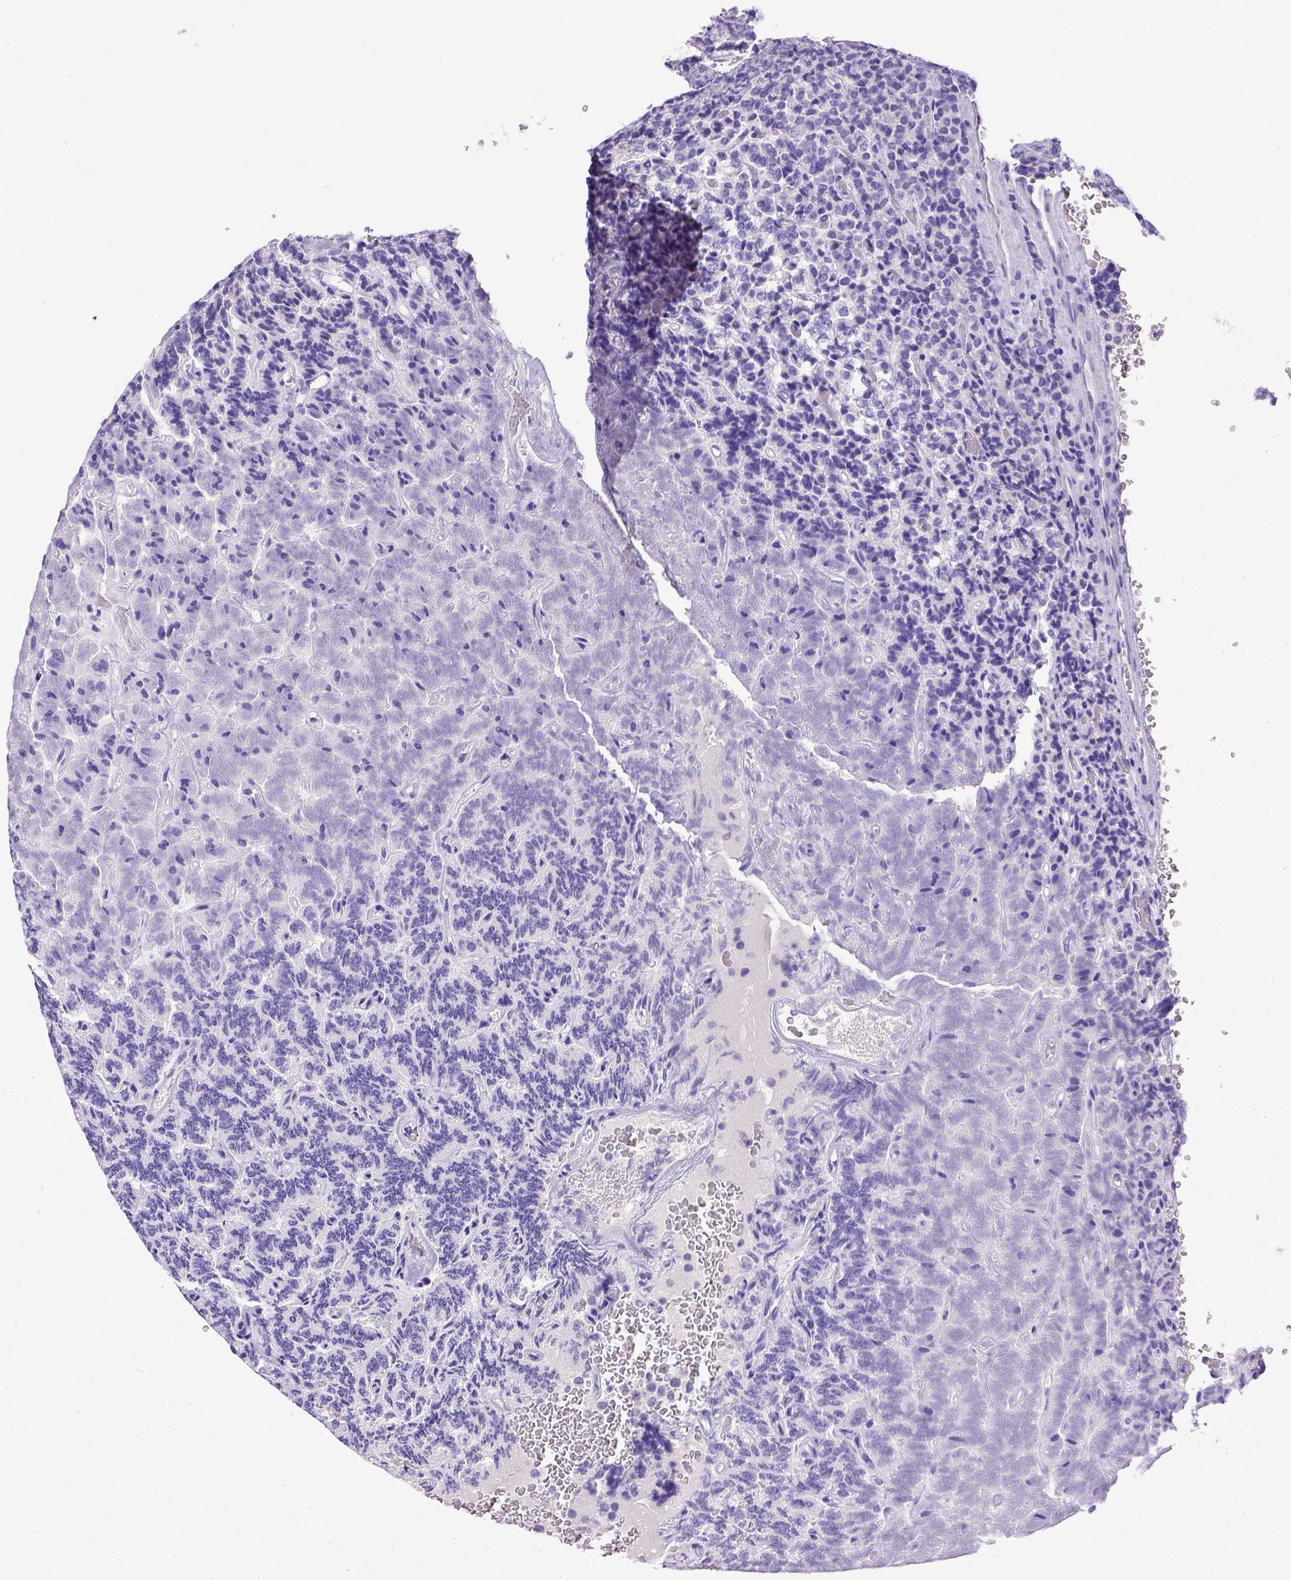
{"staining": {"intensity": "negative", "quantity": "none", "location": "none"}, "tissue": "carcinoid", "cell_type": "Tumor cells", "image_type": "cancer", "snomed": [{"axis": "morphology", "description": "Carcinoid, malignant, NOS"}, {"axis": "topography", "description": "Pancreas"}], "caption": "There is no significant expression in tumor cells of malignant carcinoid.", "gene": "ESR1", "patient": {"sex": "male", "age": 36}}